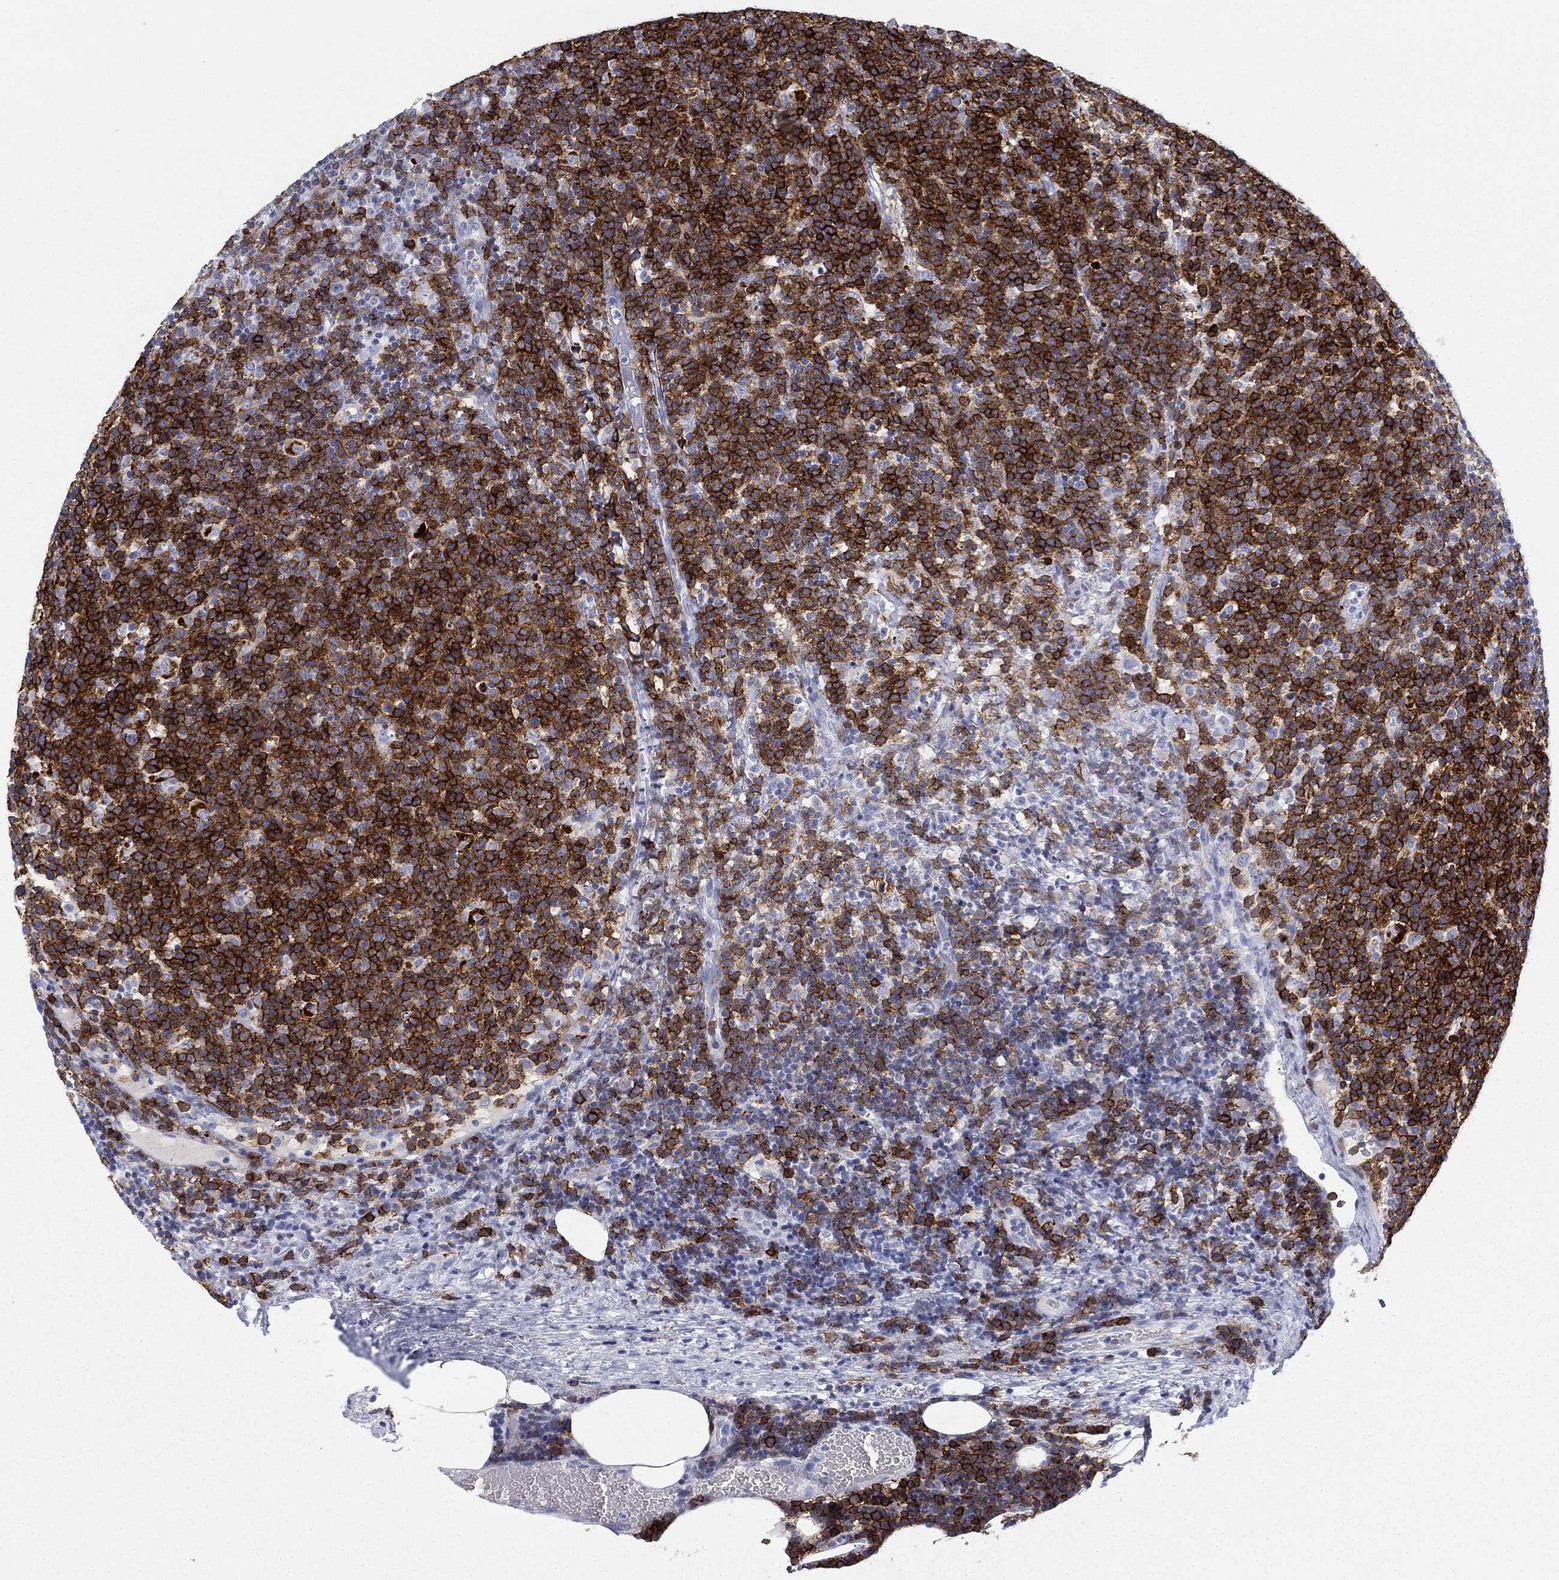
{"staining": {"intensity": "strong", "quantity": "25%-75%", "location": "cytoplasmic/membranous"}, "tissue": "lymphoma", "cell_type": "Tumor cells", "image_type": "cancer", "snomed": [{"axis": "morphology", "description": "Malignant lymphoma, non-Hodgkin's type, High grade"}, {"axis": "topography", "description": "Lymph node"}], "caption": "Approximately 25%-75% of tumor cells in lymphoma exhibit strong cytoplasmic/membranous protein positivity as visualized by brown immunohistochemical staining.", "gene": "CD79B", "patient": {"sex": "male", "age": 61}}